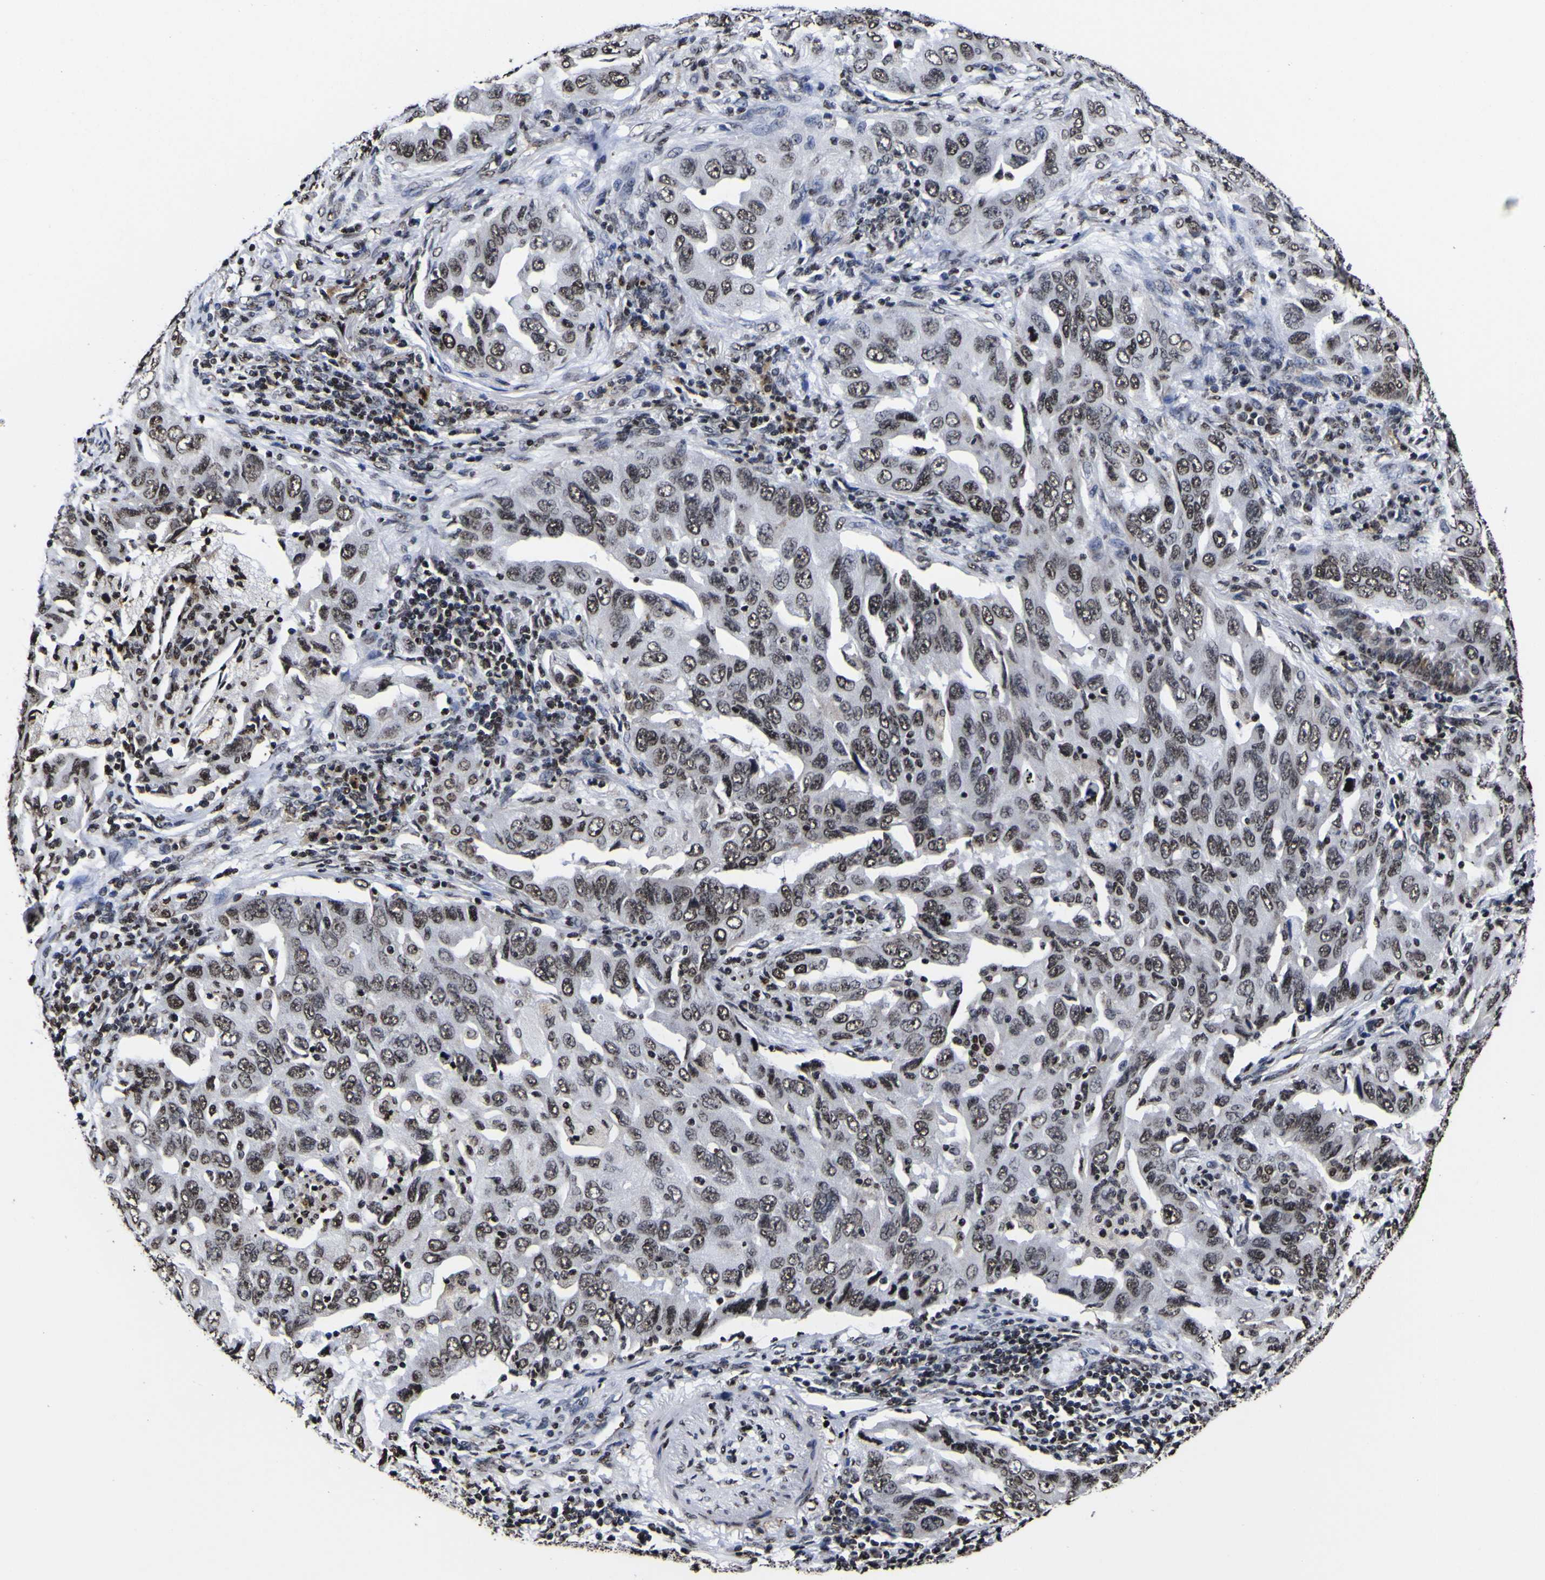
{"staining": {"intensity": "strong", "quantity": ">75%", "location": "nuclear"}, "tissue": "lung cancer", "cell_type": "Tumor cells", "image_type": "cancer", "snomed": [{"axis": "morphology", "description": "Adenocarcinoma, NOS"}, {"axis": "topography", "description": "Lung"}], "caption": "Immunohistochemistry (IHC) (DAB (3,3'-diaminobenzidine)) staining of lung cancer (adenocarcinoma) demonstrates strong nuclear protein staining in approximately >75% of tumor cells. The protein is shown in brown color, while the nuclei are stained blue.", "gene": "PIAS1", "patient": {"sex": "female", "age": 65}}